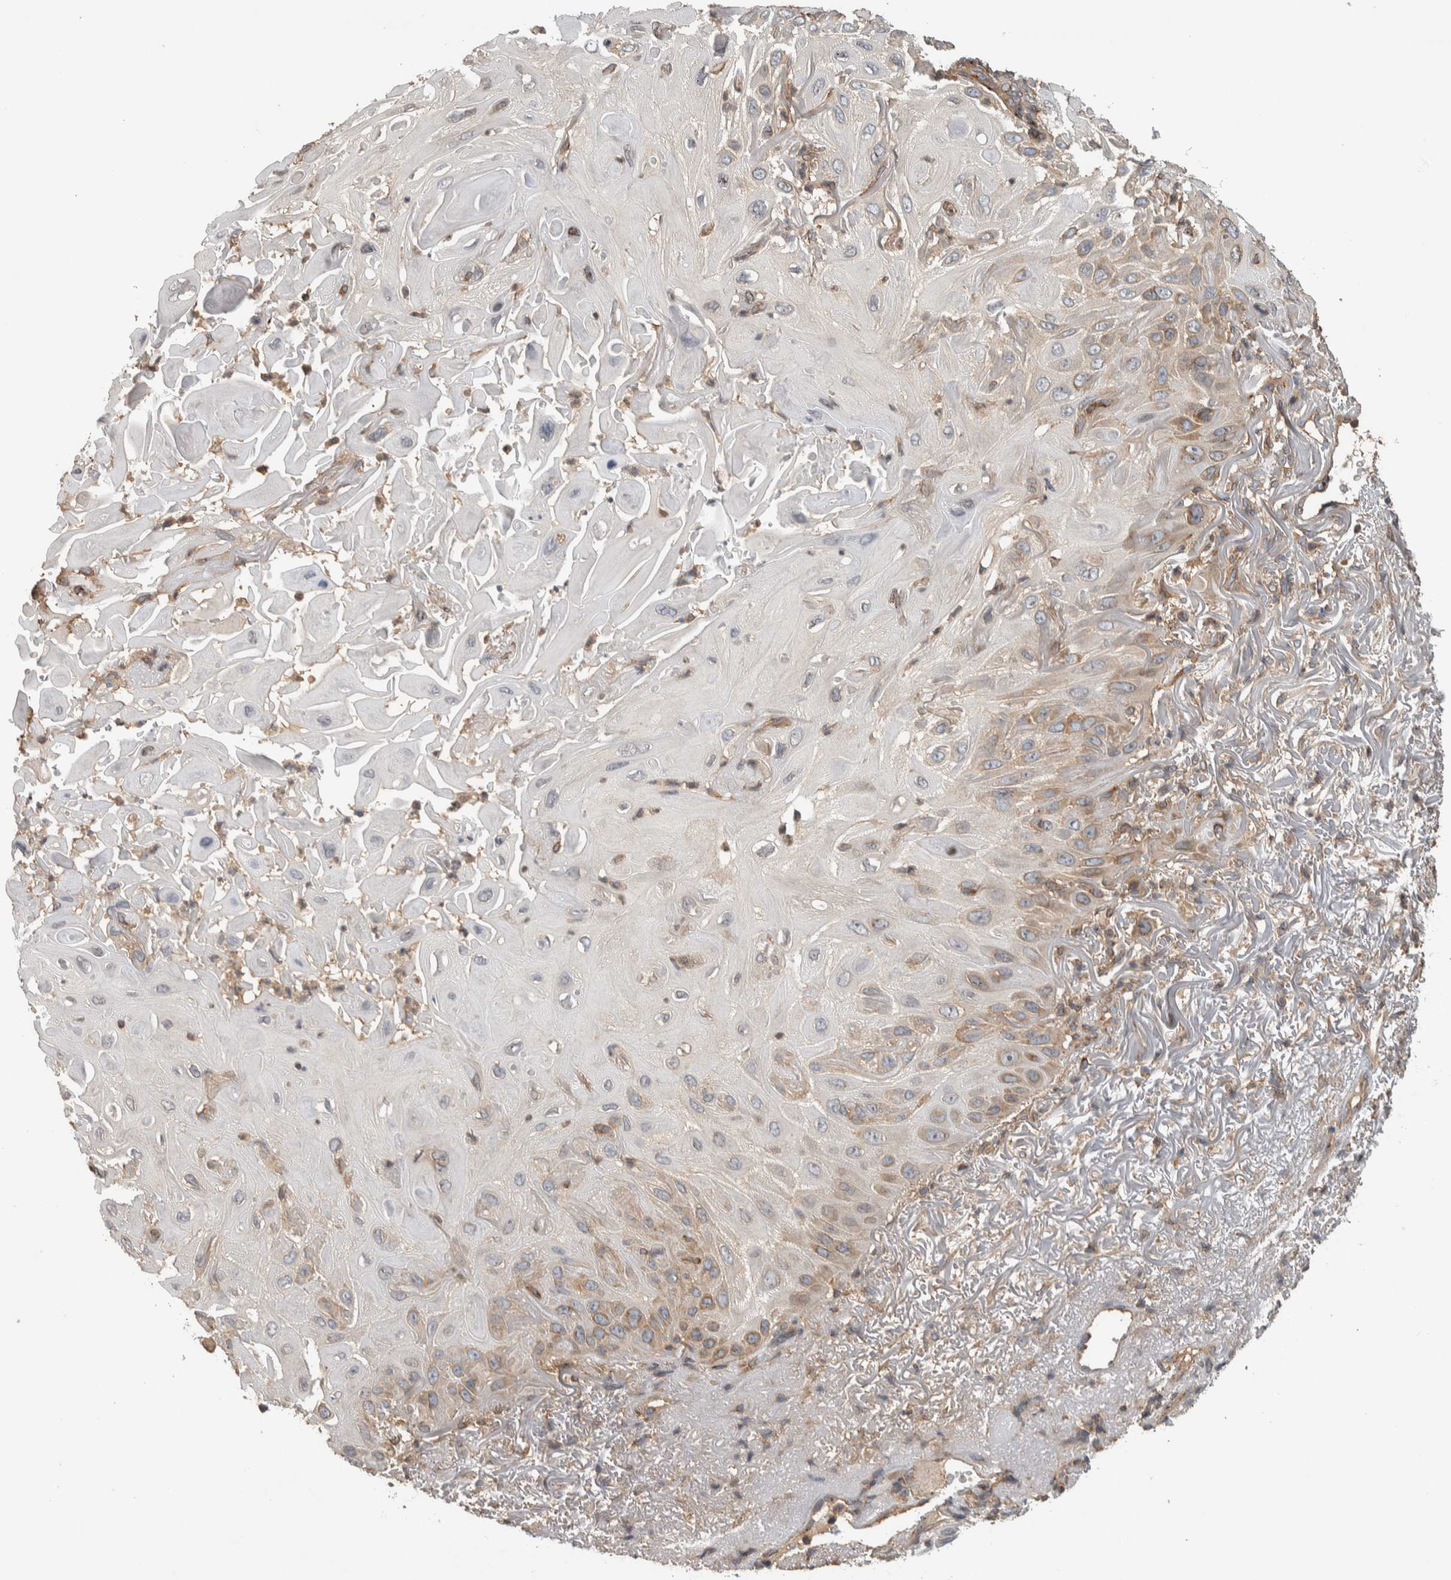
{"staining": {"intensity": "moderate", "quantity": "<25%", "location": "cytoplasmic/membranous"}, "tissue": "skin cancer", "cell_type": "Tumor cells", "image_type": "cancer", "snomed": [{"axis": "morphology", "description": "Squamous cell carcinoma, NOS"}, {"axis": "topography", "description": "Skin"}], "caption": "A micrograph showing moderate cytoplasmic/membranous positivity in approximately <25% of tumor cells in skin cancer, as visualized by brown immunohistochemical staining.", "gene": "IFRD1", "patient": {"sex": "female", "age": 77}}